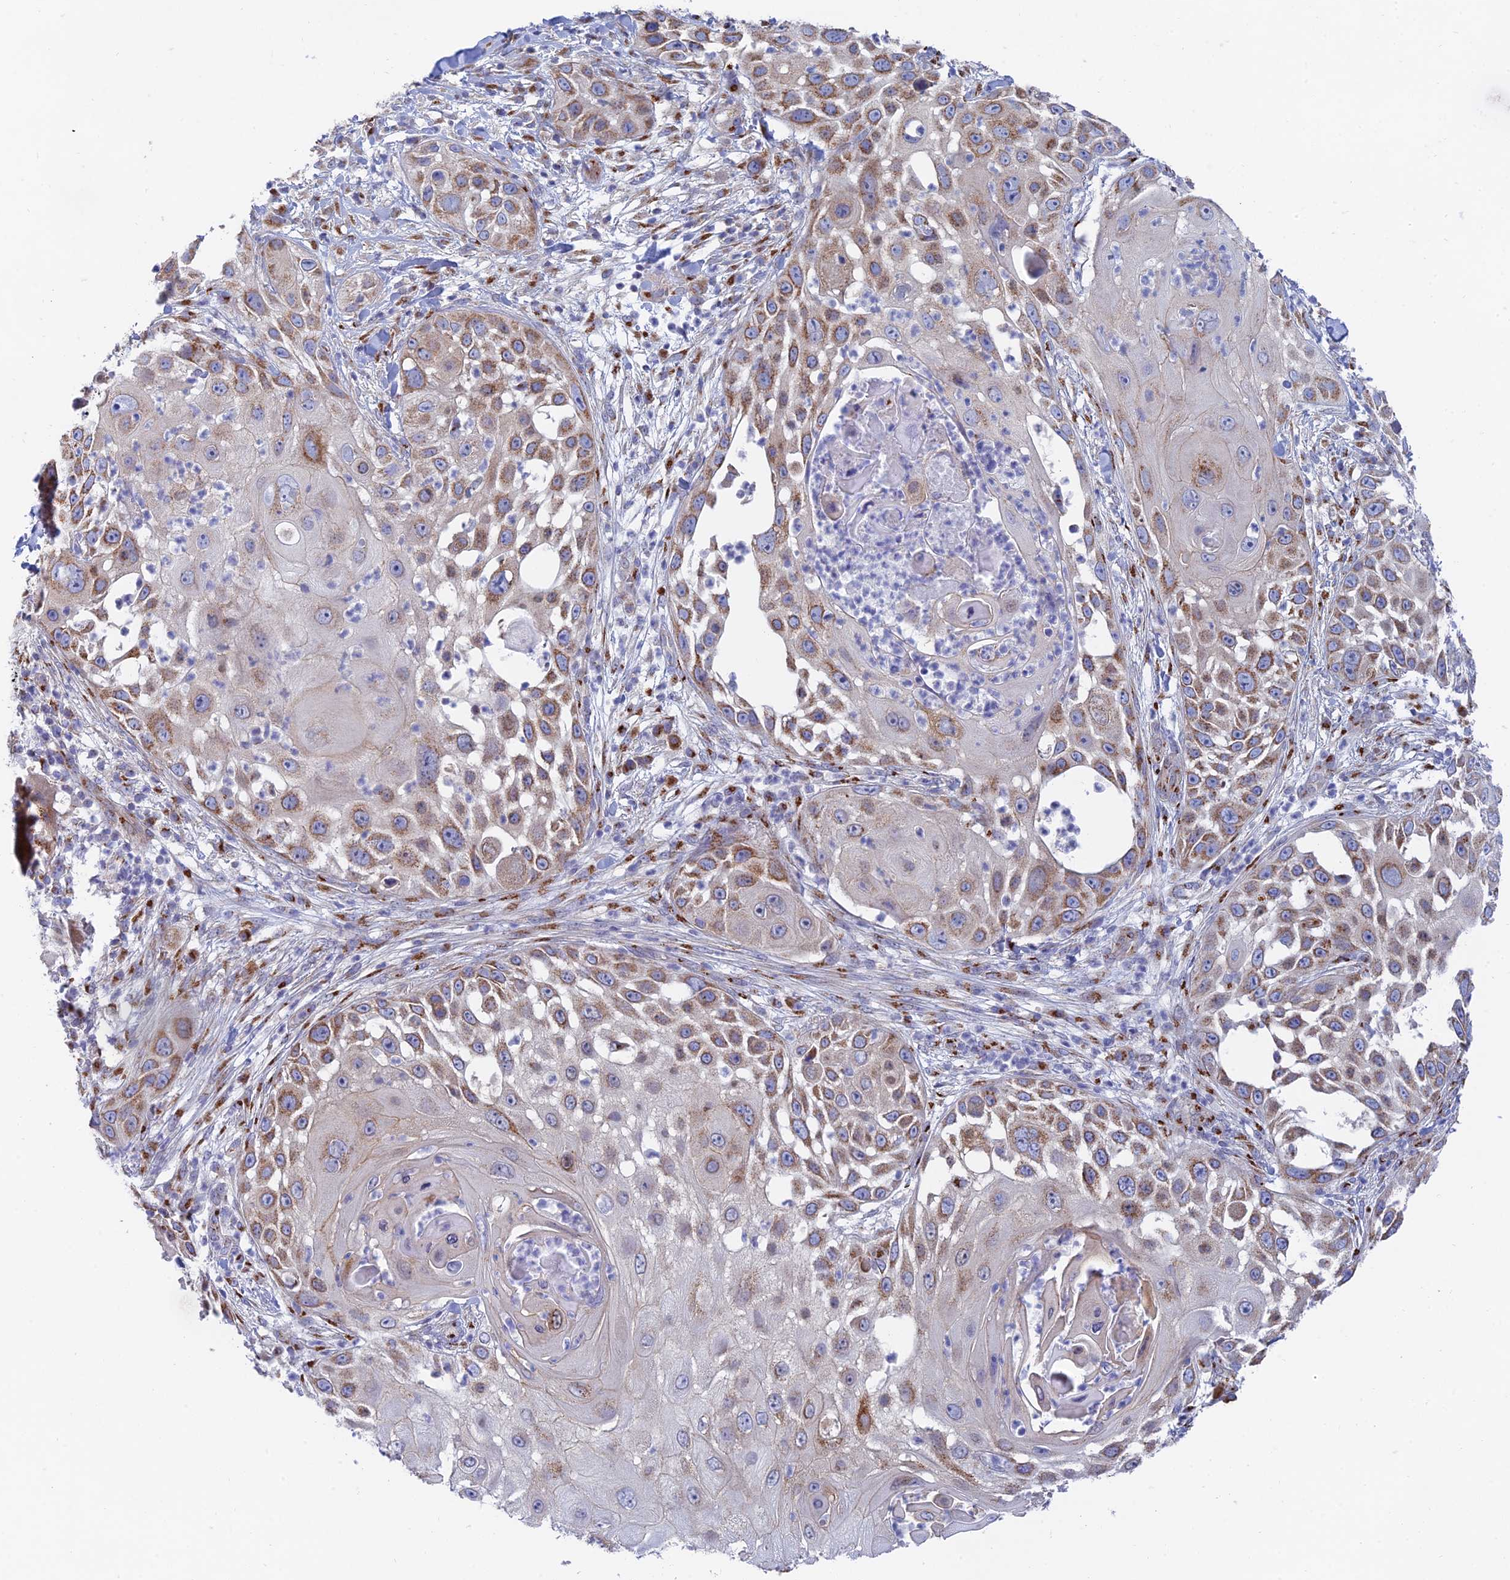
{"staining": {"intensity": "moderate", "quantity": "25%-75%", "location": "cytoplasmic/membranous"}, "tissue": "skin cancer", "cell_type": "Tumor cells", "image_type": "cancer", "snomed": [{"axis": "morphology", "description": "Squamous cell carcinoma, NOS"}, {"axis": "topography", "description": "Skin"}], "caption": "Immunohistochemical staining of skin cancer reveals moderate cytoplasmic/membranous protein expression in about 25%-75% of tumor cells. Using DAB (3,3'-diaminobenzidine) (brown) and hematoxylin (blue) stains, captured at high magnification using brightfield microscopy.", "gene": "HS2ST1", "patient": {"sex": "female", "age": 44}}